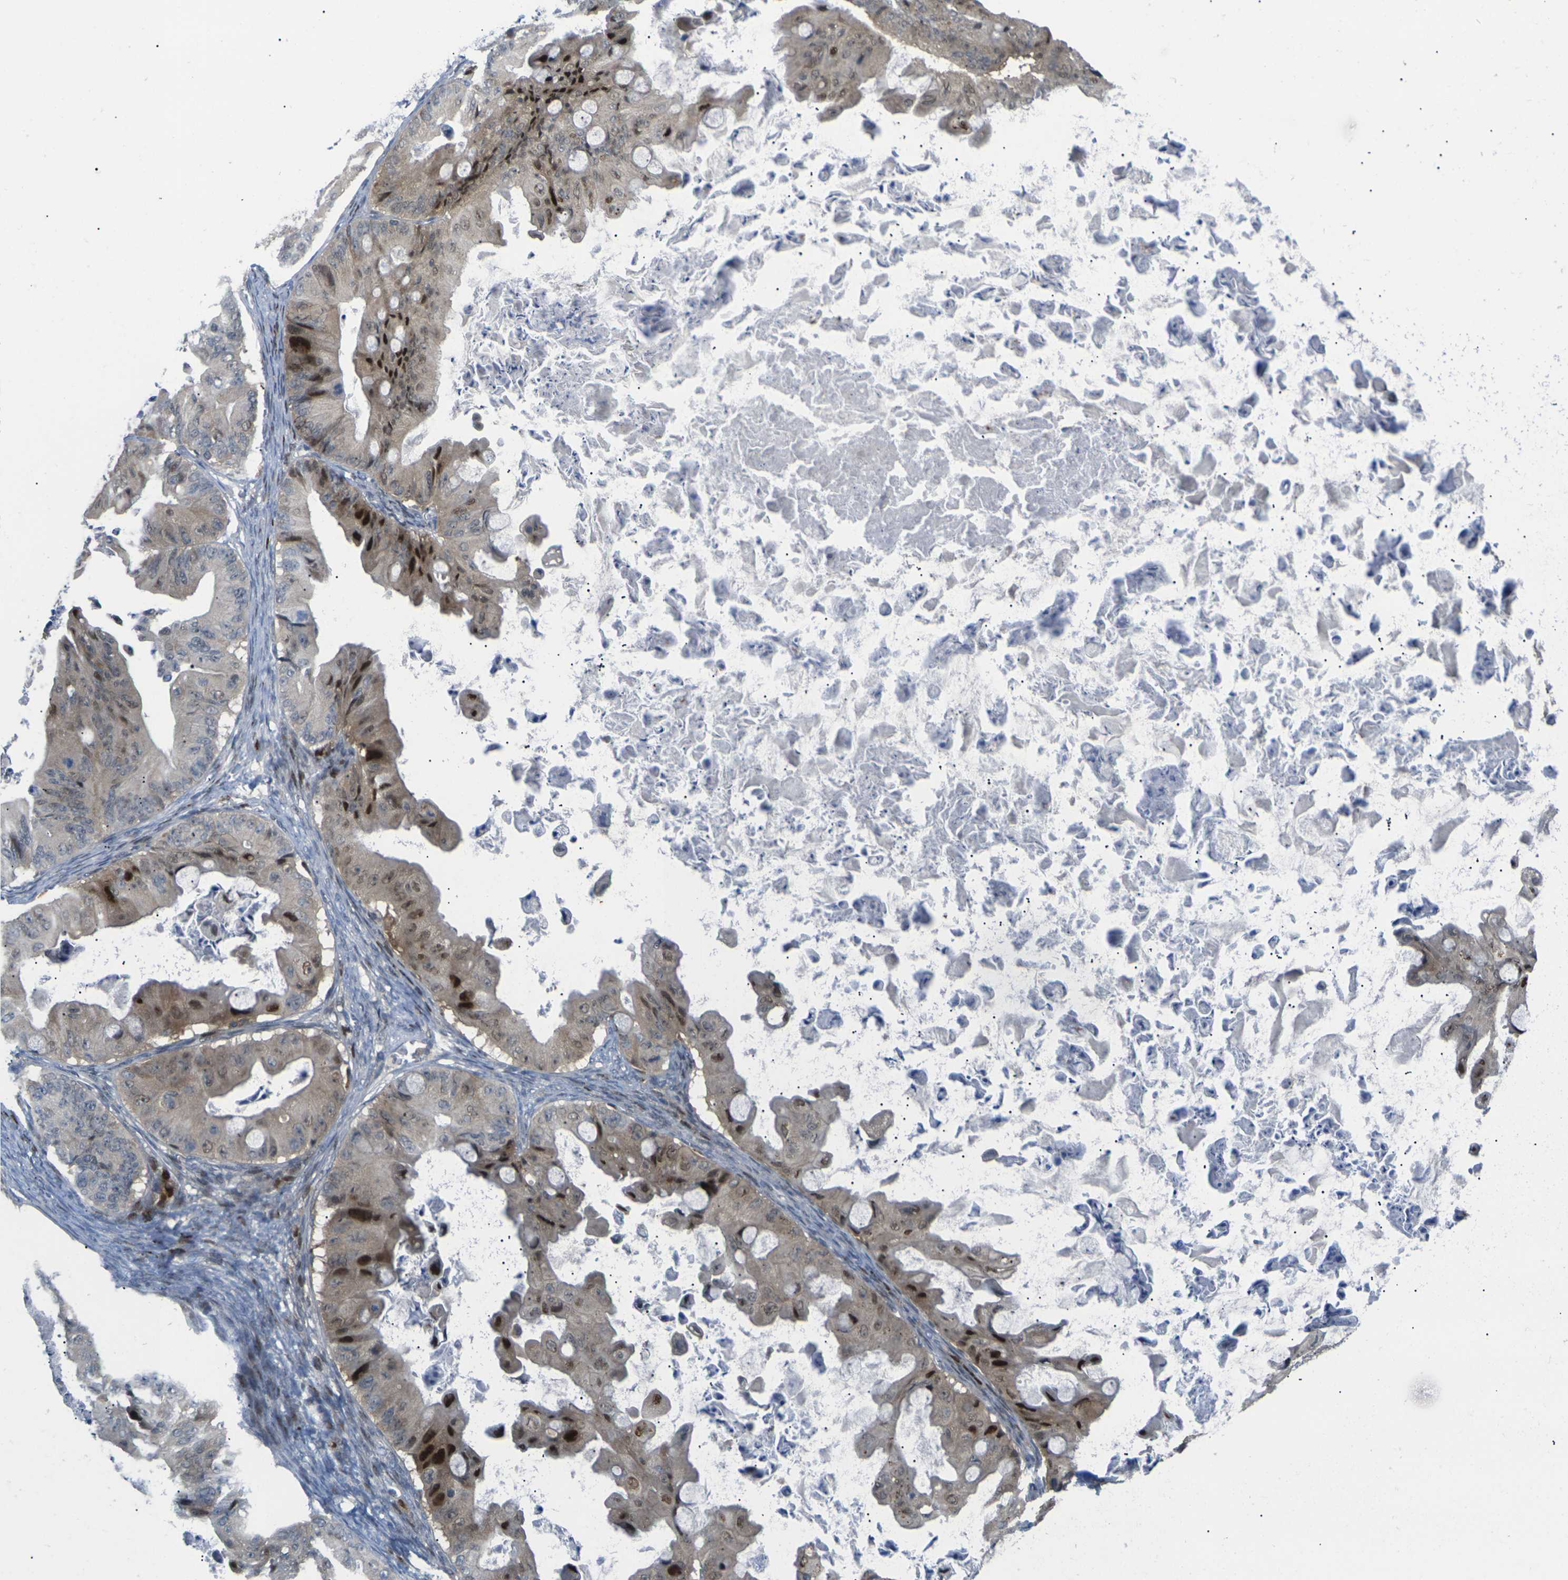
{"staining": {"intensity": "strong", "quantity": "25%-75%", "location": "cytoplasmic/membranous,nuclear"}, "tissue": "ovarian cancer", "cell_type": "Tumor cells", "image_type": "cancer", "snomed": [{"axis": "morphology", "description": "Cystadenocarcinoma, mucinous, NOS"}, {"axis": "topography", "description": "Ovary"}], "caption": "The micrograph displays staining of ovarian mucinous cystadenocarcinoma, revealing strong cytoplasmic/membranous and nuclear protein expression (brown color) within tumor cells.", "gene": "RPS6KA3", "patient": {"sex": "female", "age": 37}}